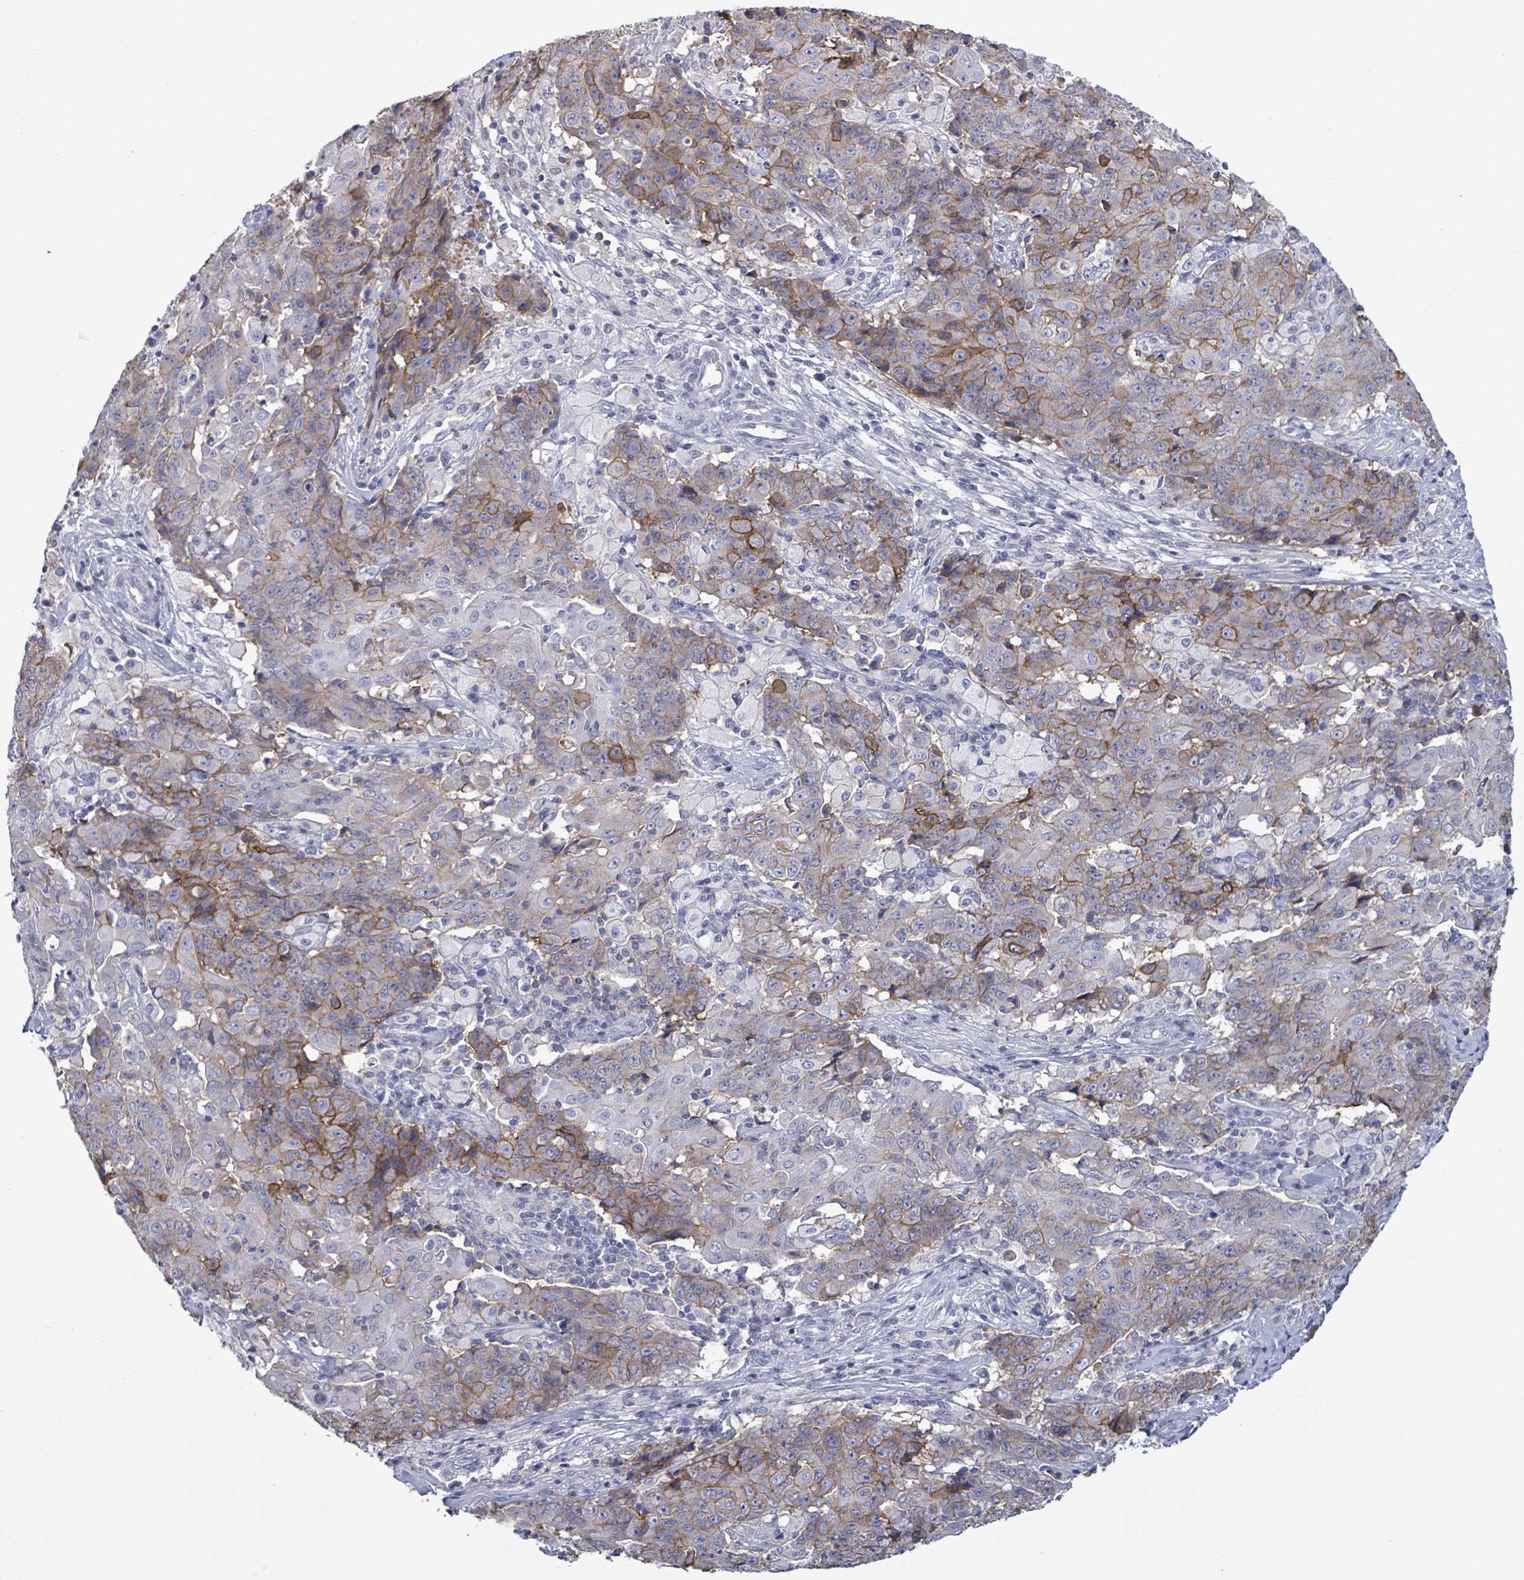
{"staining": {"intensity": "moderate", "quantity": "25%-75%", "location": "cytoplasmic/membranous"}, "tissue": "ovarian cancer", "cell_type": "Tumor cells", "image_type": "cancer", "snomed": [{"axis": "morphology", "description": "Carcinoma, endometroid"}, {"axis": "topography", "description": "Ovary"}], "caption": "Immunohistochemistry (IHC) staining of ovarian cancer, which shows medium levels of moderate cytoplasmic/membranous expression in approximately 25%-75% of tumor cells indicating moderate cytoplasmic/membranous protein expression. The staining was performed using DAB (3,3'-diaminobenzidine) (brown) for protein detection and nuclei were counterstained in hematoxylin (blue).", "gene": "BSG", "patient": {"sex": "female", "age": 42}}